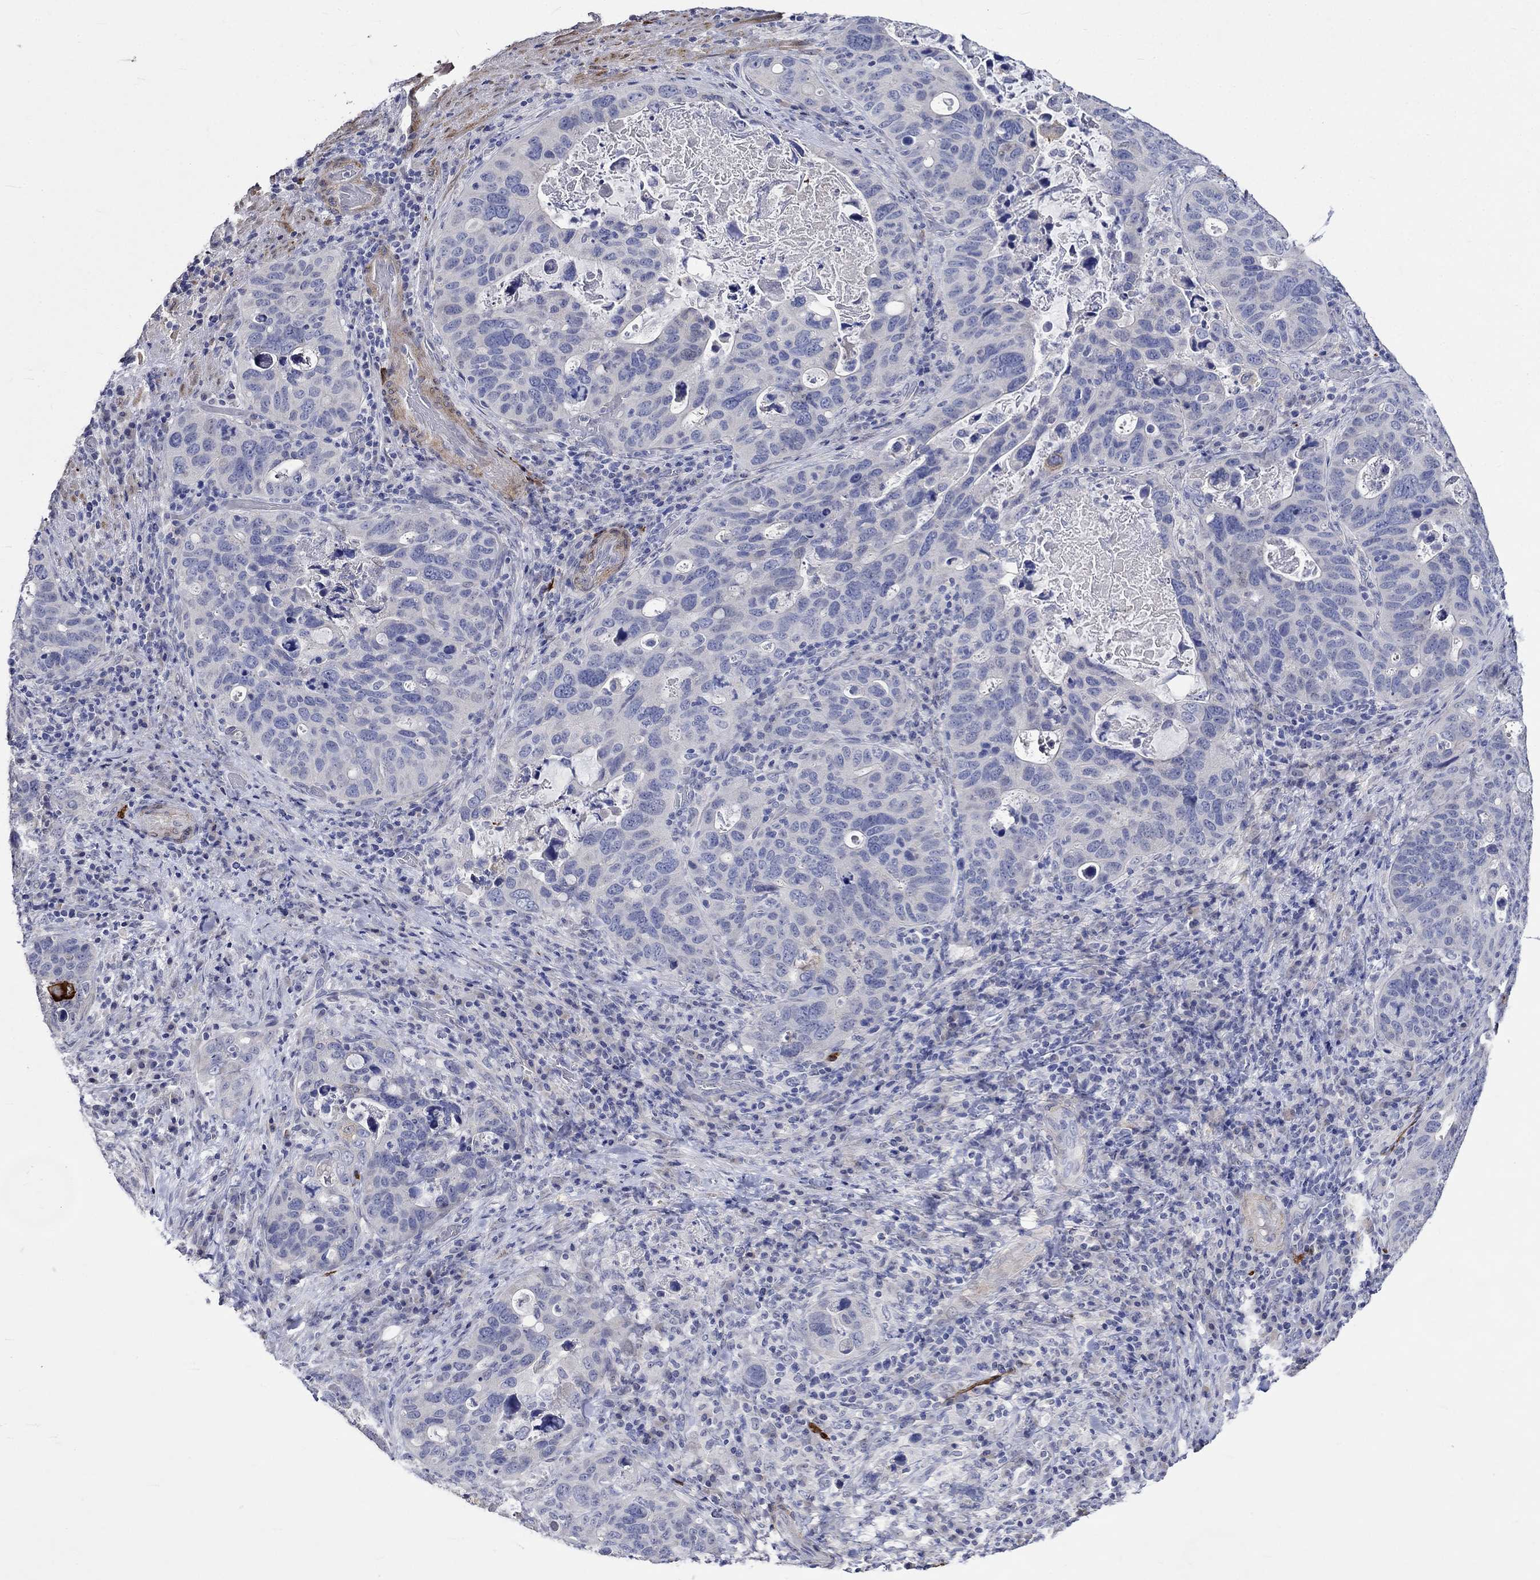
{"staining": {"intensity": "negative", "quantity": "none", "location": "none"}, "tissue": "stomach cancer", "cell_type": "Tumor cells", "image_type": "cancer", "snomed": [{"axis": "morphology", "description": "Adenocarcinoma, NOS"}, {"axis": "topography", "description": "Stomach"}], "caption": "This is an IHC photomicrograph of human stomach adenocarcinoma. There is no expression in tumor cells.", "gene": "CRYAB", "patient": {"sex": "male", "age": 54}}